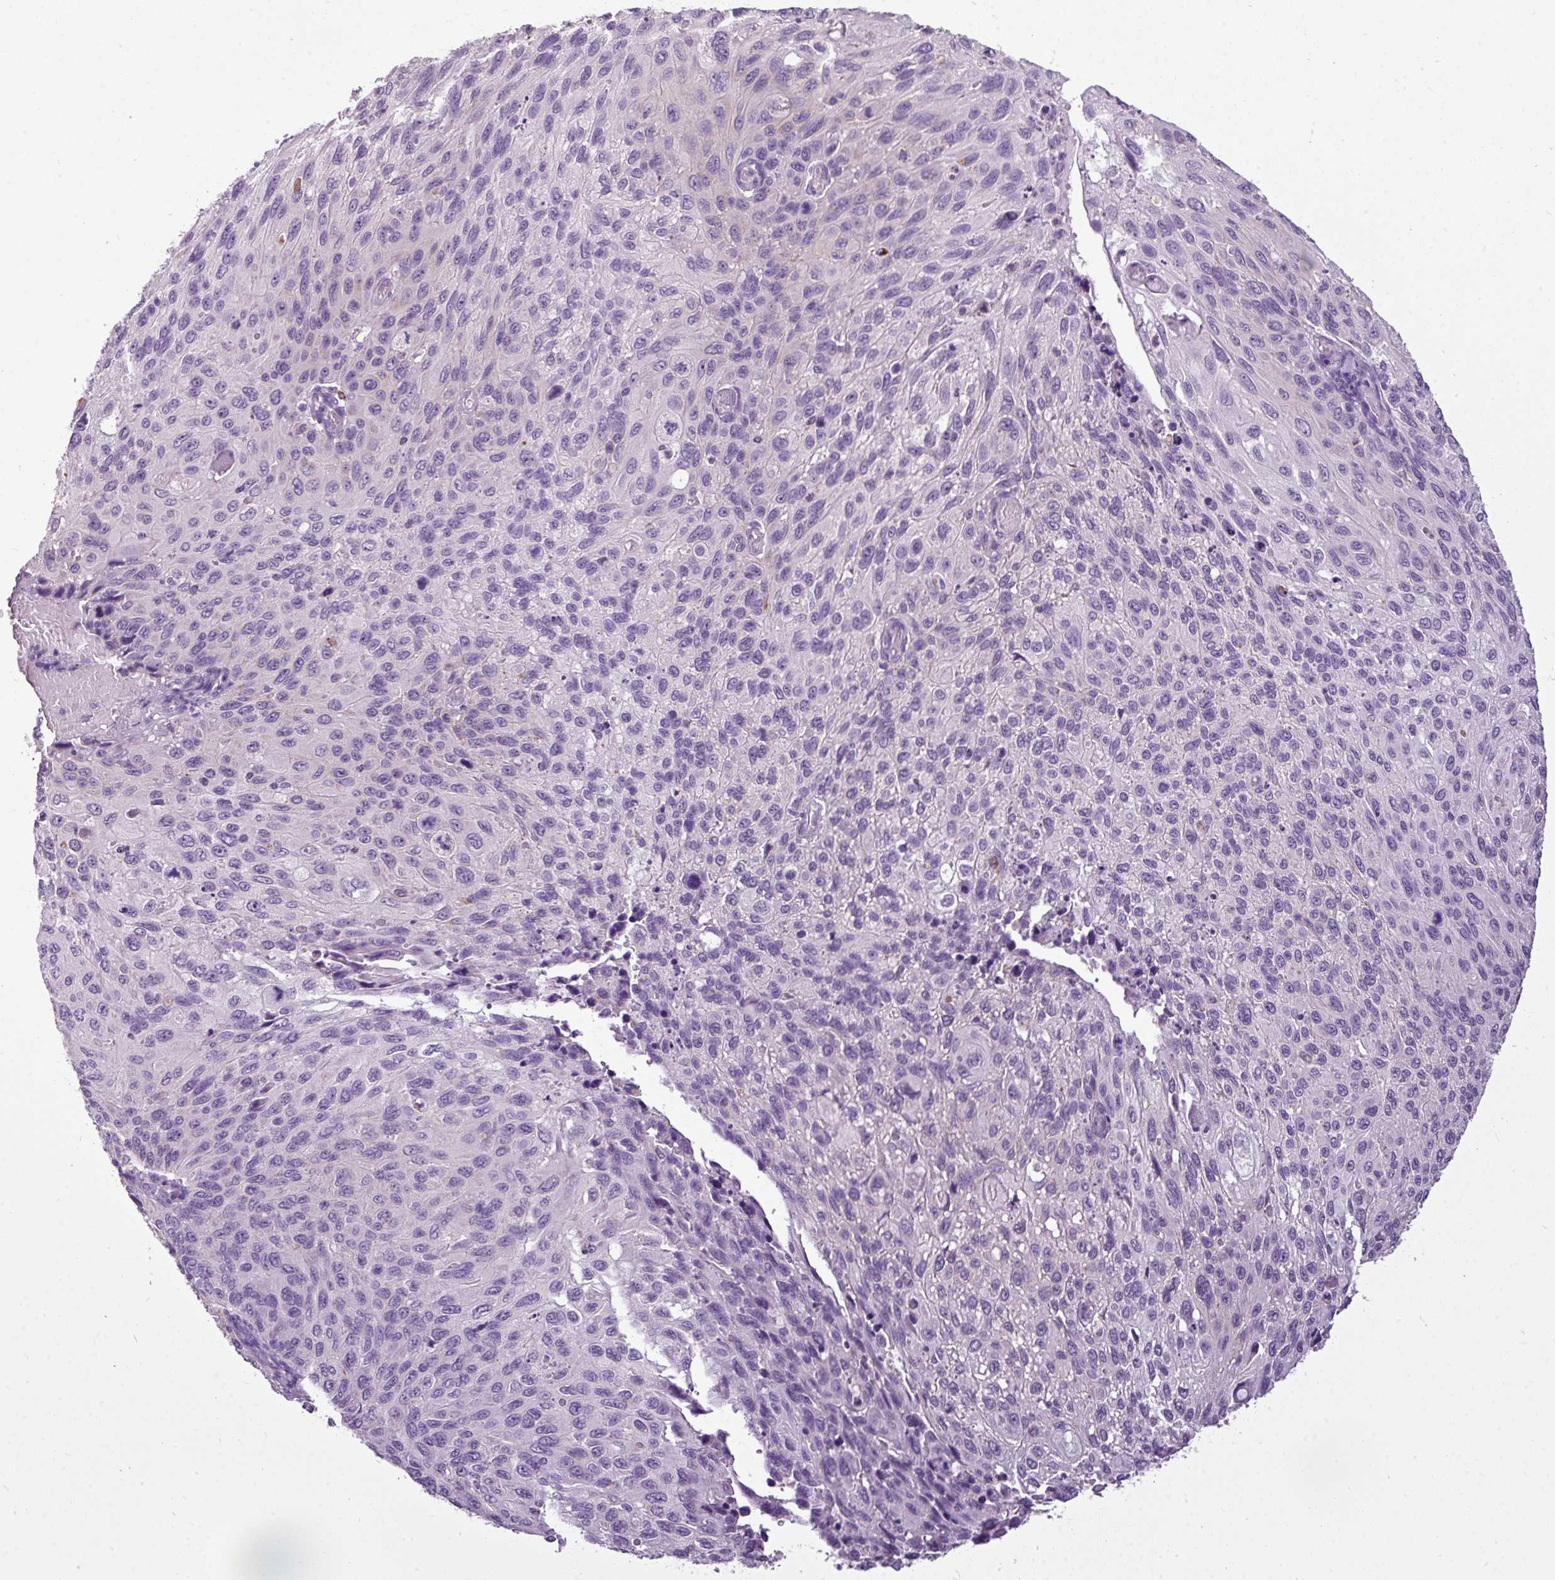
{"staining": {"intensity": "negative", "quantity": "none", "location": "none"}, "tissue": "cervical cancer", "cell_type": "Tumor cells", "image_type": "cancer", "snomed": [{"axis": "morphology", "description": "Squamous cell carcinoma, NOS"}, {"axis": "topography", "description": "Cervix"}], "caption": "Immunohistochemistry (IHC) micrograph of cervical cancer (squamous cell carcinoma) stained for a protein (brown), which displays no expression in tumor cells.", "gene": "ALDH2", "patient": {"sex": "female", "age": 70}}